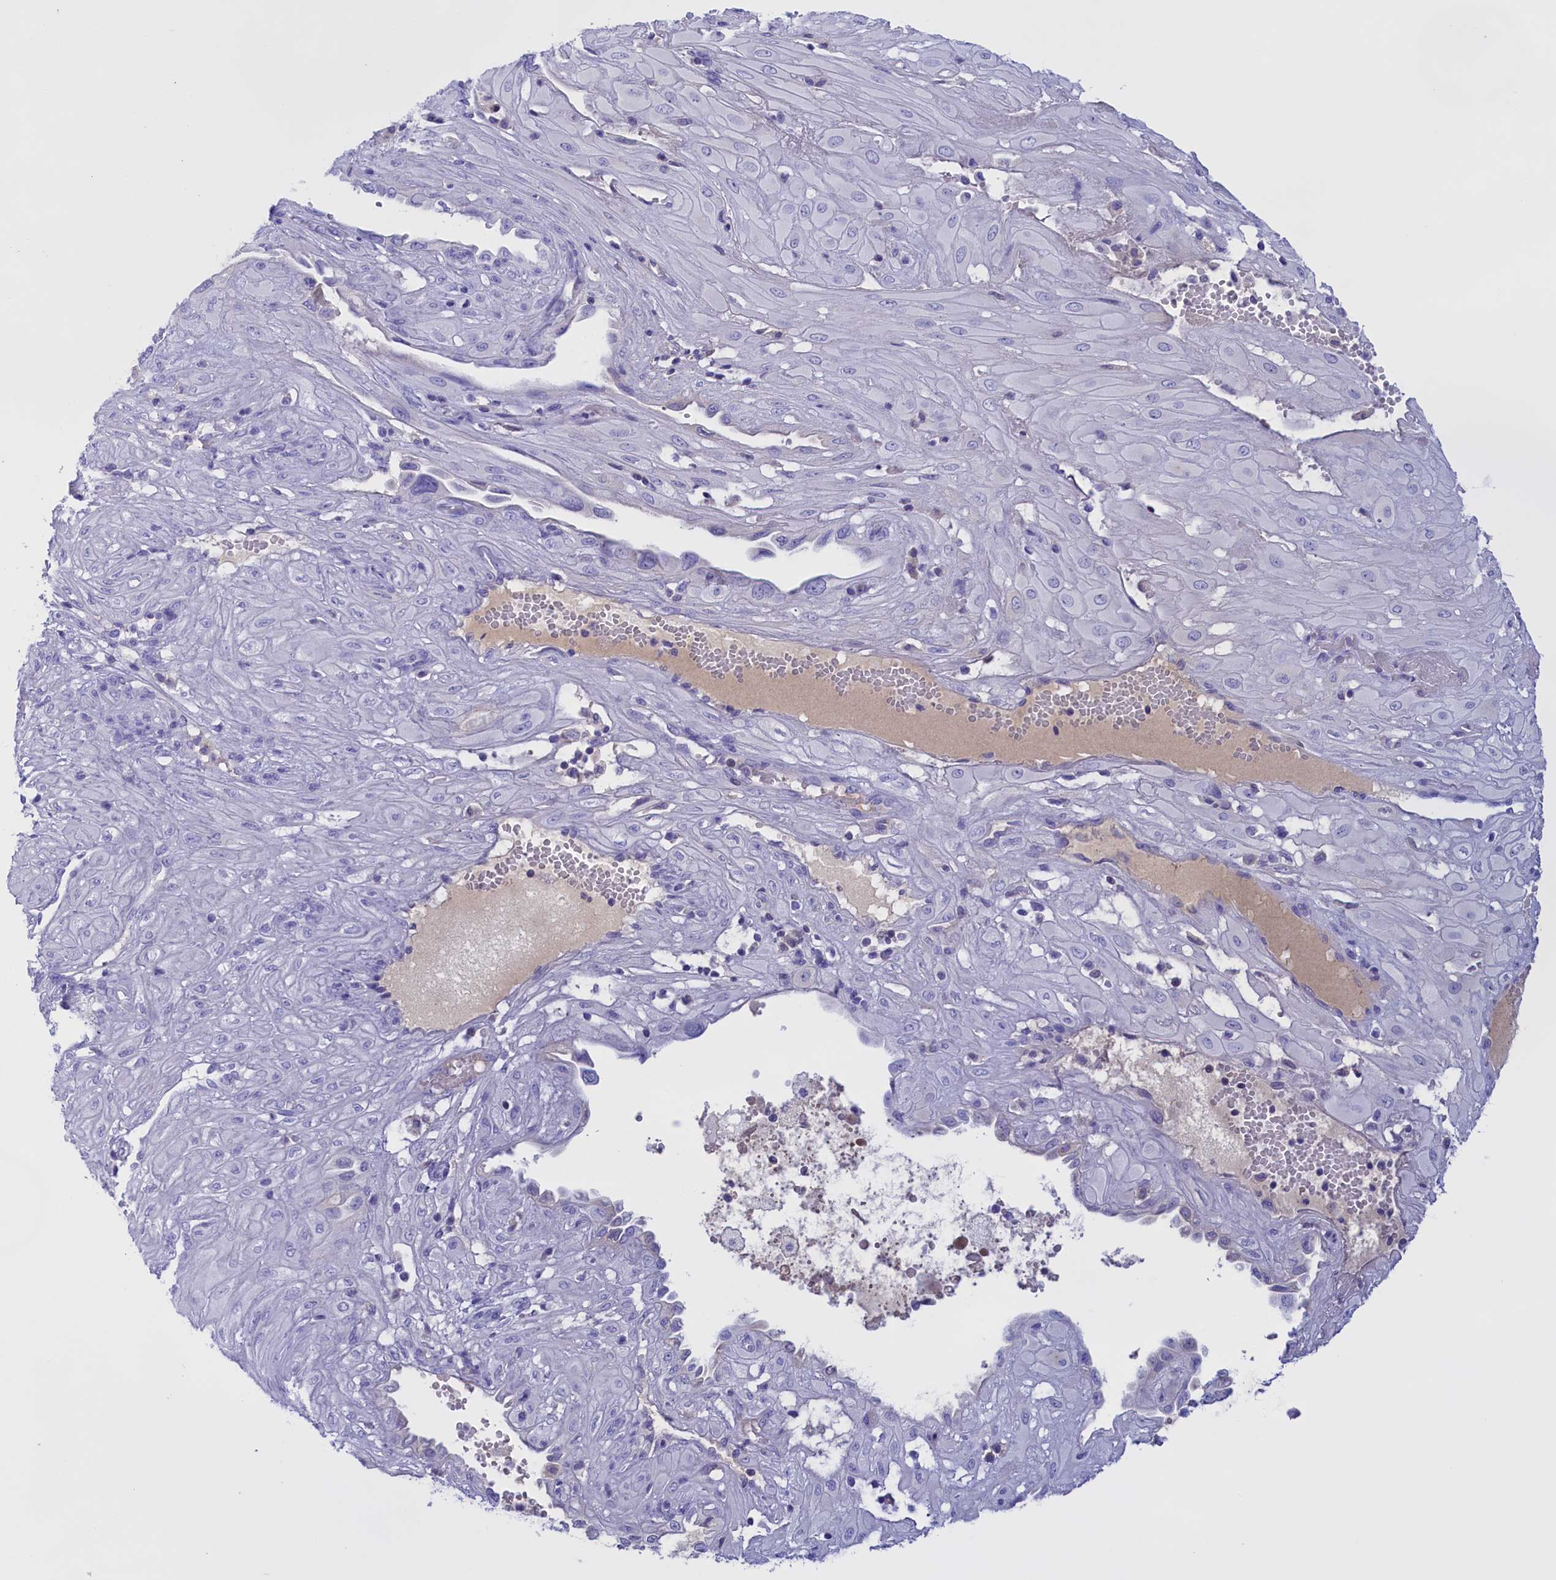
{"staining": {"intensity": "negative", "quantity": "none", "location": "none"}, "tissue": "cervical cancer", "cell_type": "Tumor cells", "image_type": "cancer", "snomed": [{"axis": "morphology", "description": "Squamous cell carcinoma, NOS"}, {"axis": "topography", "description": "Cervix"}], "caption": "An immunohistochemistry photomicrograph of cervical cancer (squamous cell carcinoma) is shown. There is no staining in tumor cells of cervical cancer (squamous cell carcinoma). (Brightfield microscopy of DAB immunohistochemistry at high magnification).", "gene": "PROK2", "patient": {"sex": "female", "age": 36}}